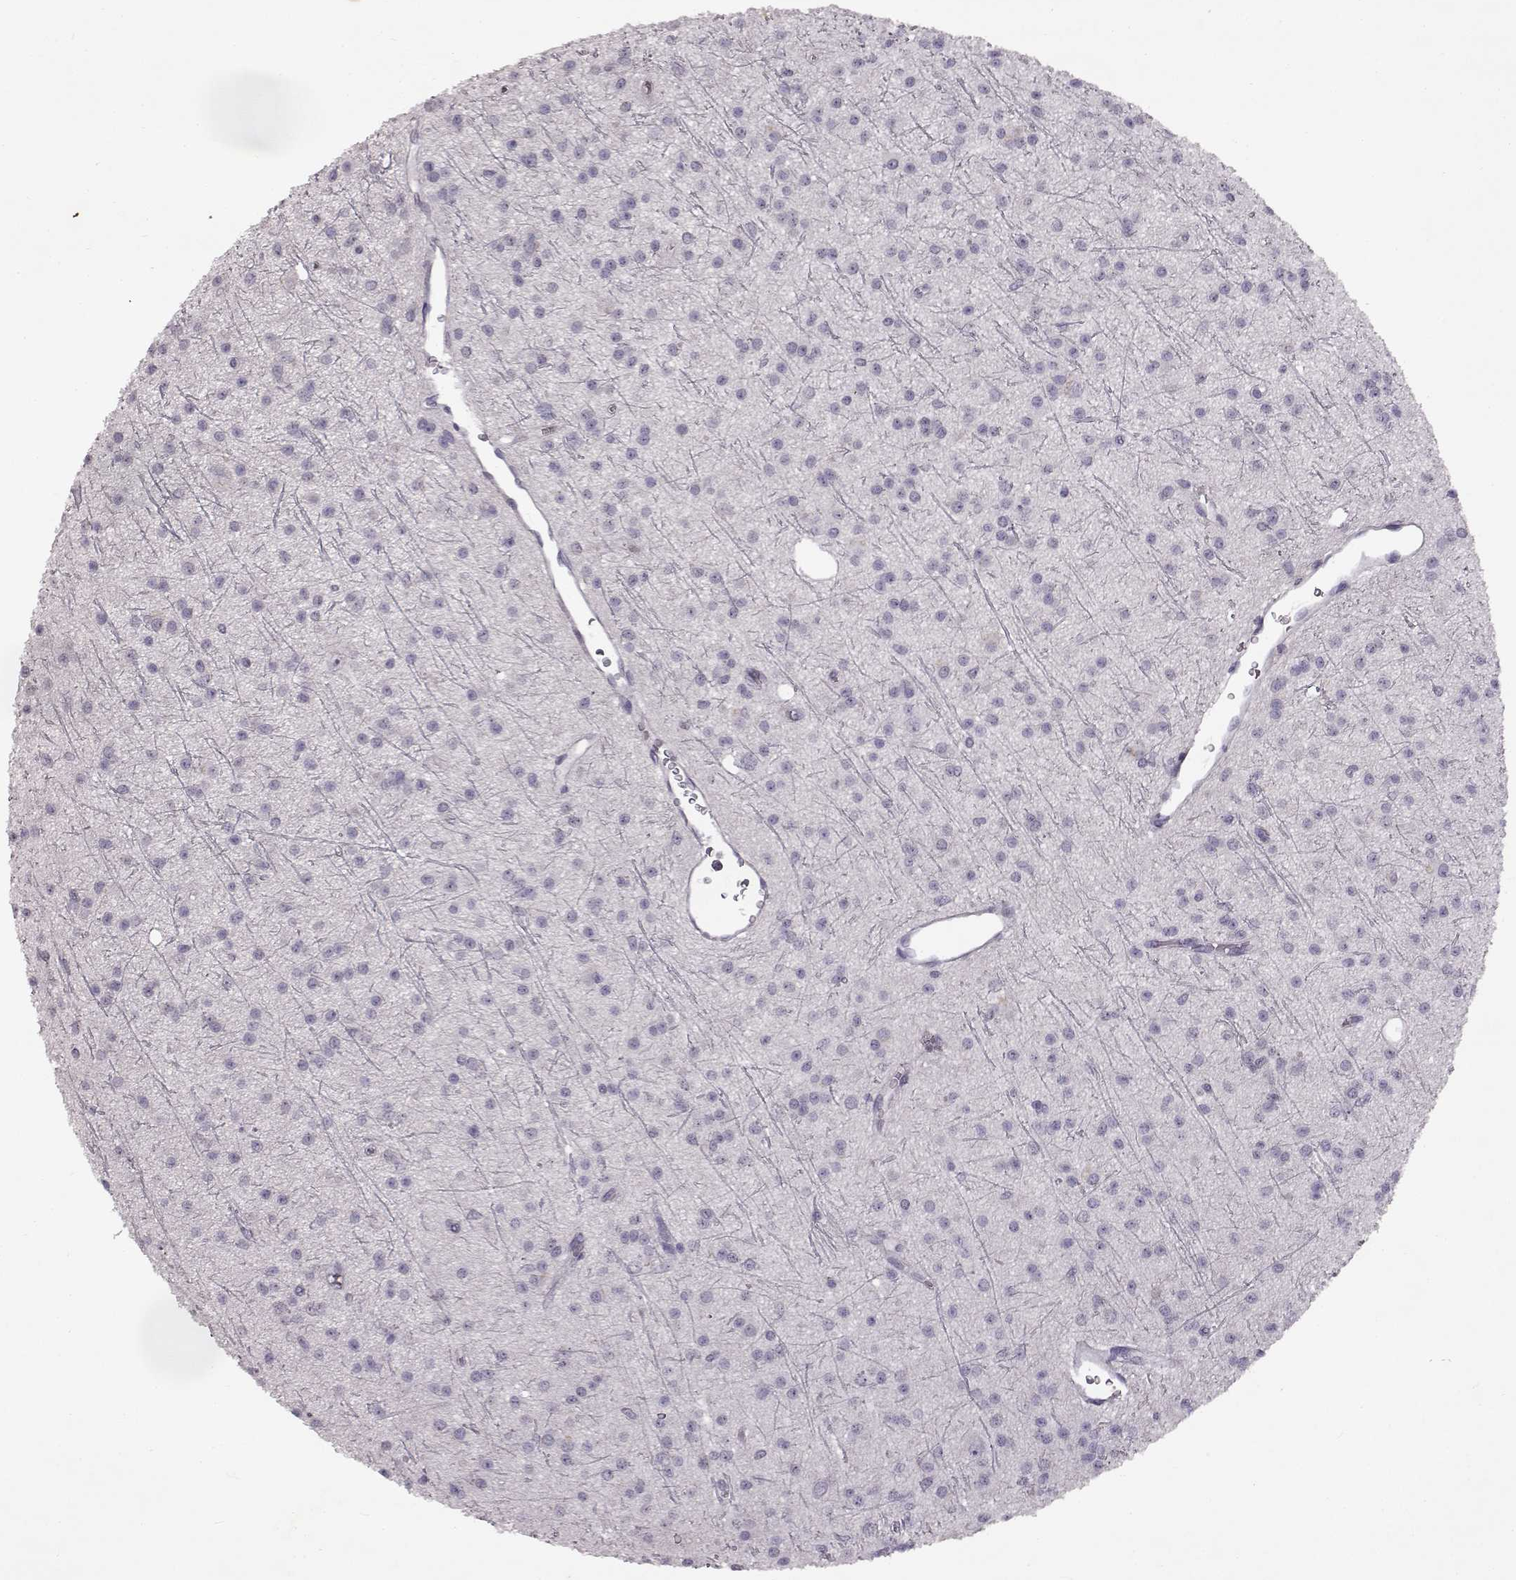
{"staining": {"intensity": "negative", "quantity": "none", "location": "none"}, "tissue": "glioma", "cell_type": "Tumor cells", "image_type": "cancer", "snomed": [{"axis": "morphology", "description": "Glioma, malignant, Low grade"}, {"axis": "topography", "description": "Brain"}], "caption": "A photomicrograph of malignant low-grade glioma stained for a protein shows no brown staining in tumor cells.", "gene": "SPAG17", "patient": {"sex": "male", "age": 27}}